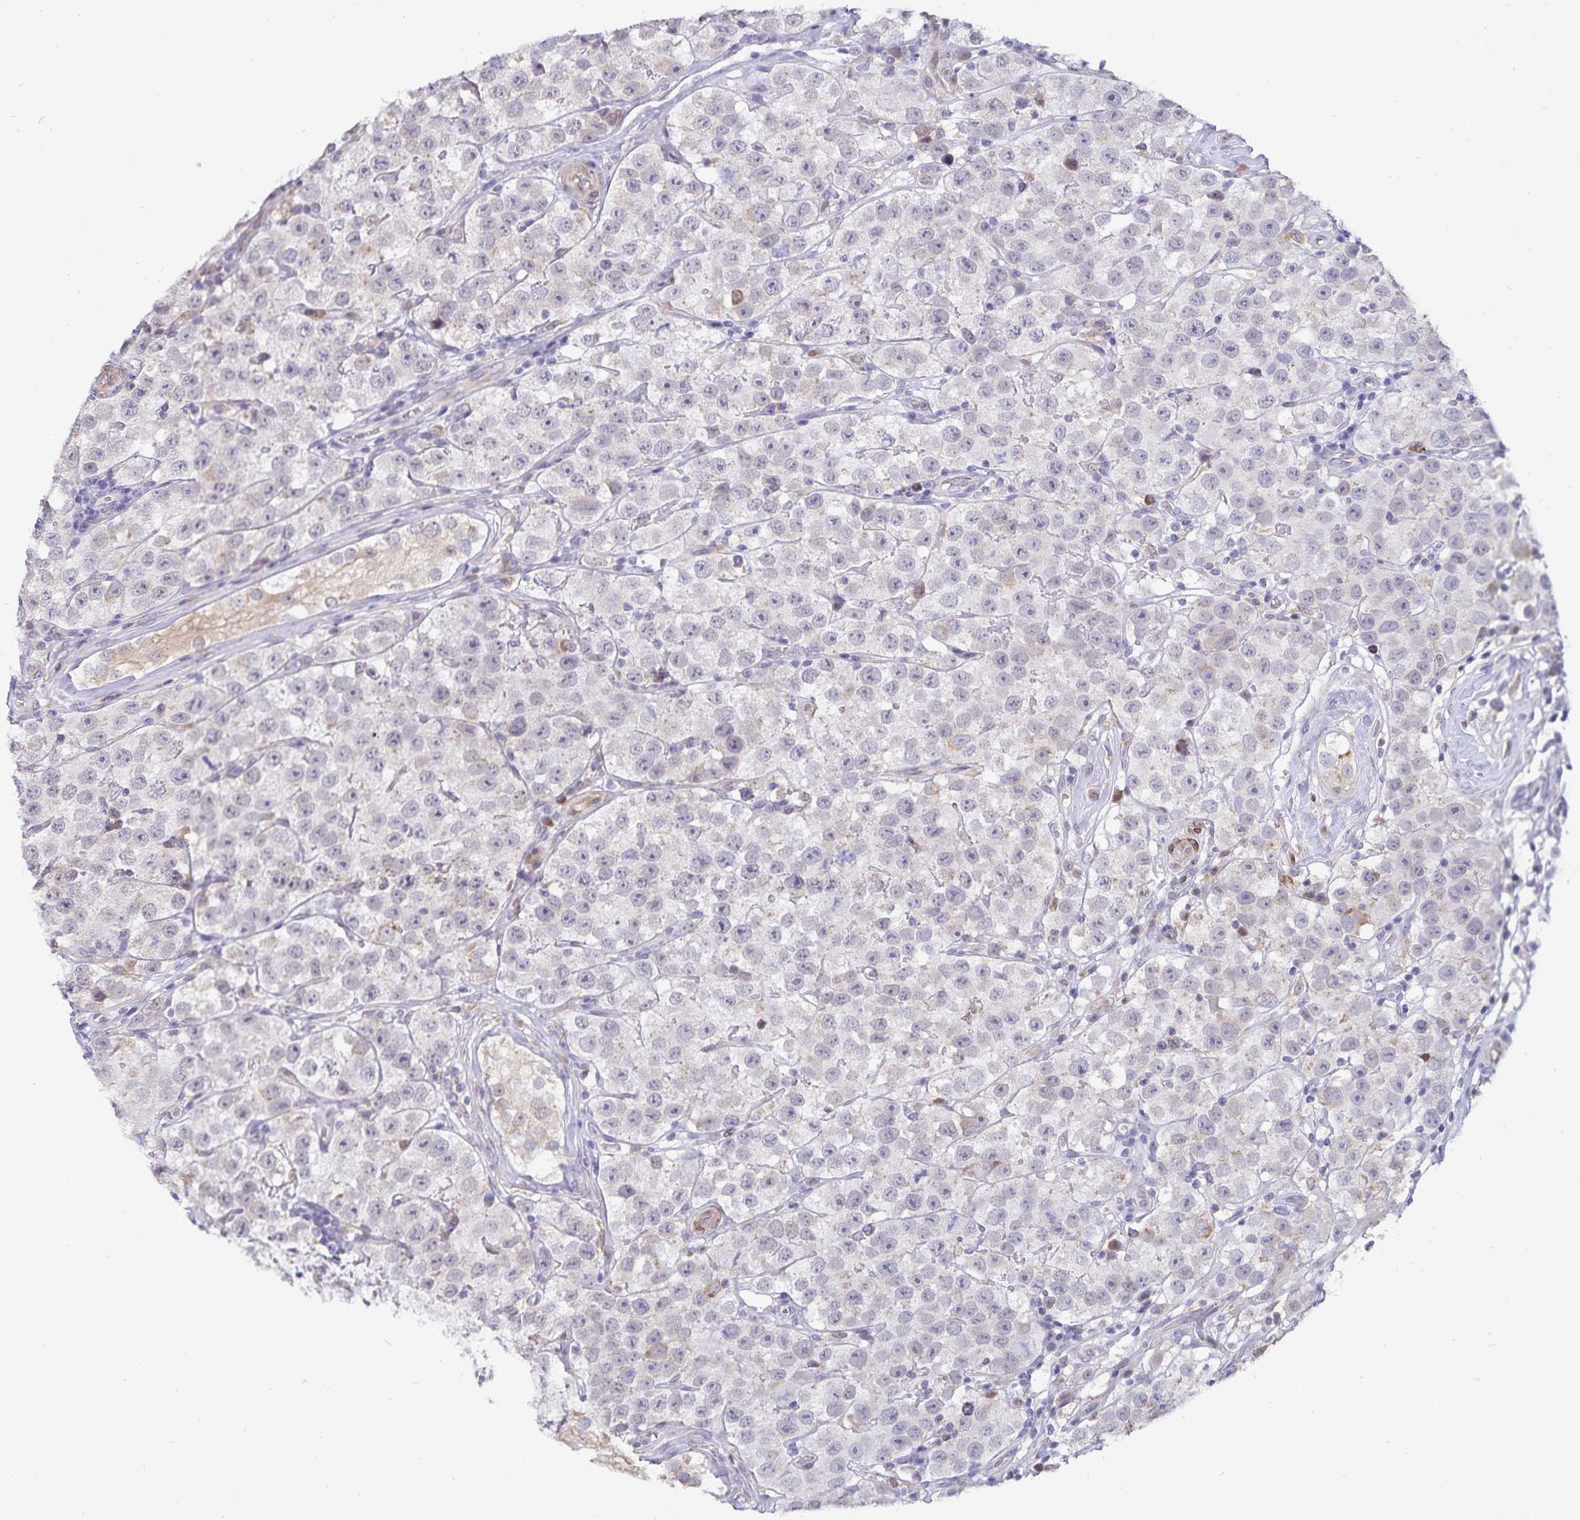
{"staining": {"intensity": "negative", "quantity": "none", "location": "none"}, "tissue": "testis cancer", "cell_type": "Tumor cells", "image_type": "cancer", "snomed": [{"axis": "morphology", "description": "Seminoma, NOS"}, {"axis": "topography", "description": "Testis"}], "caption": "A histopathology image of seminoma (testis) stained for a protein reveals no brown staining in tumor cells.", "gene": "ATP2A2", "patient": {"sex": "male", "age": 34}}